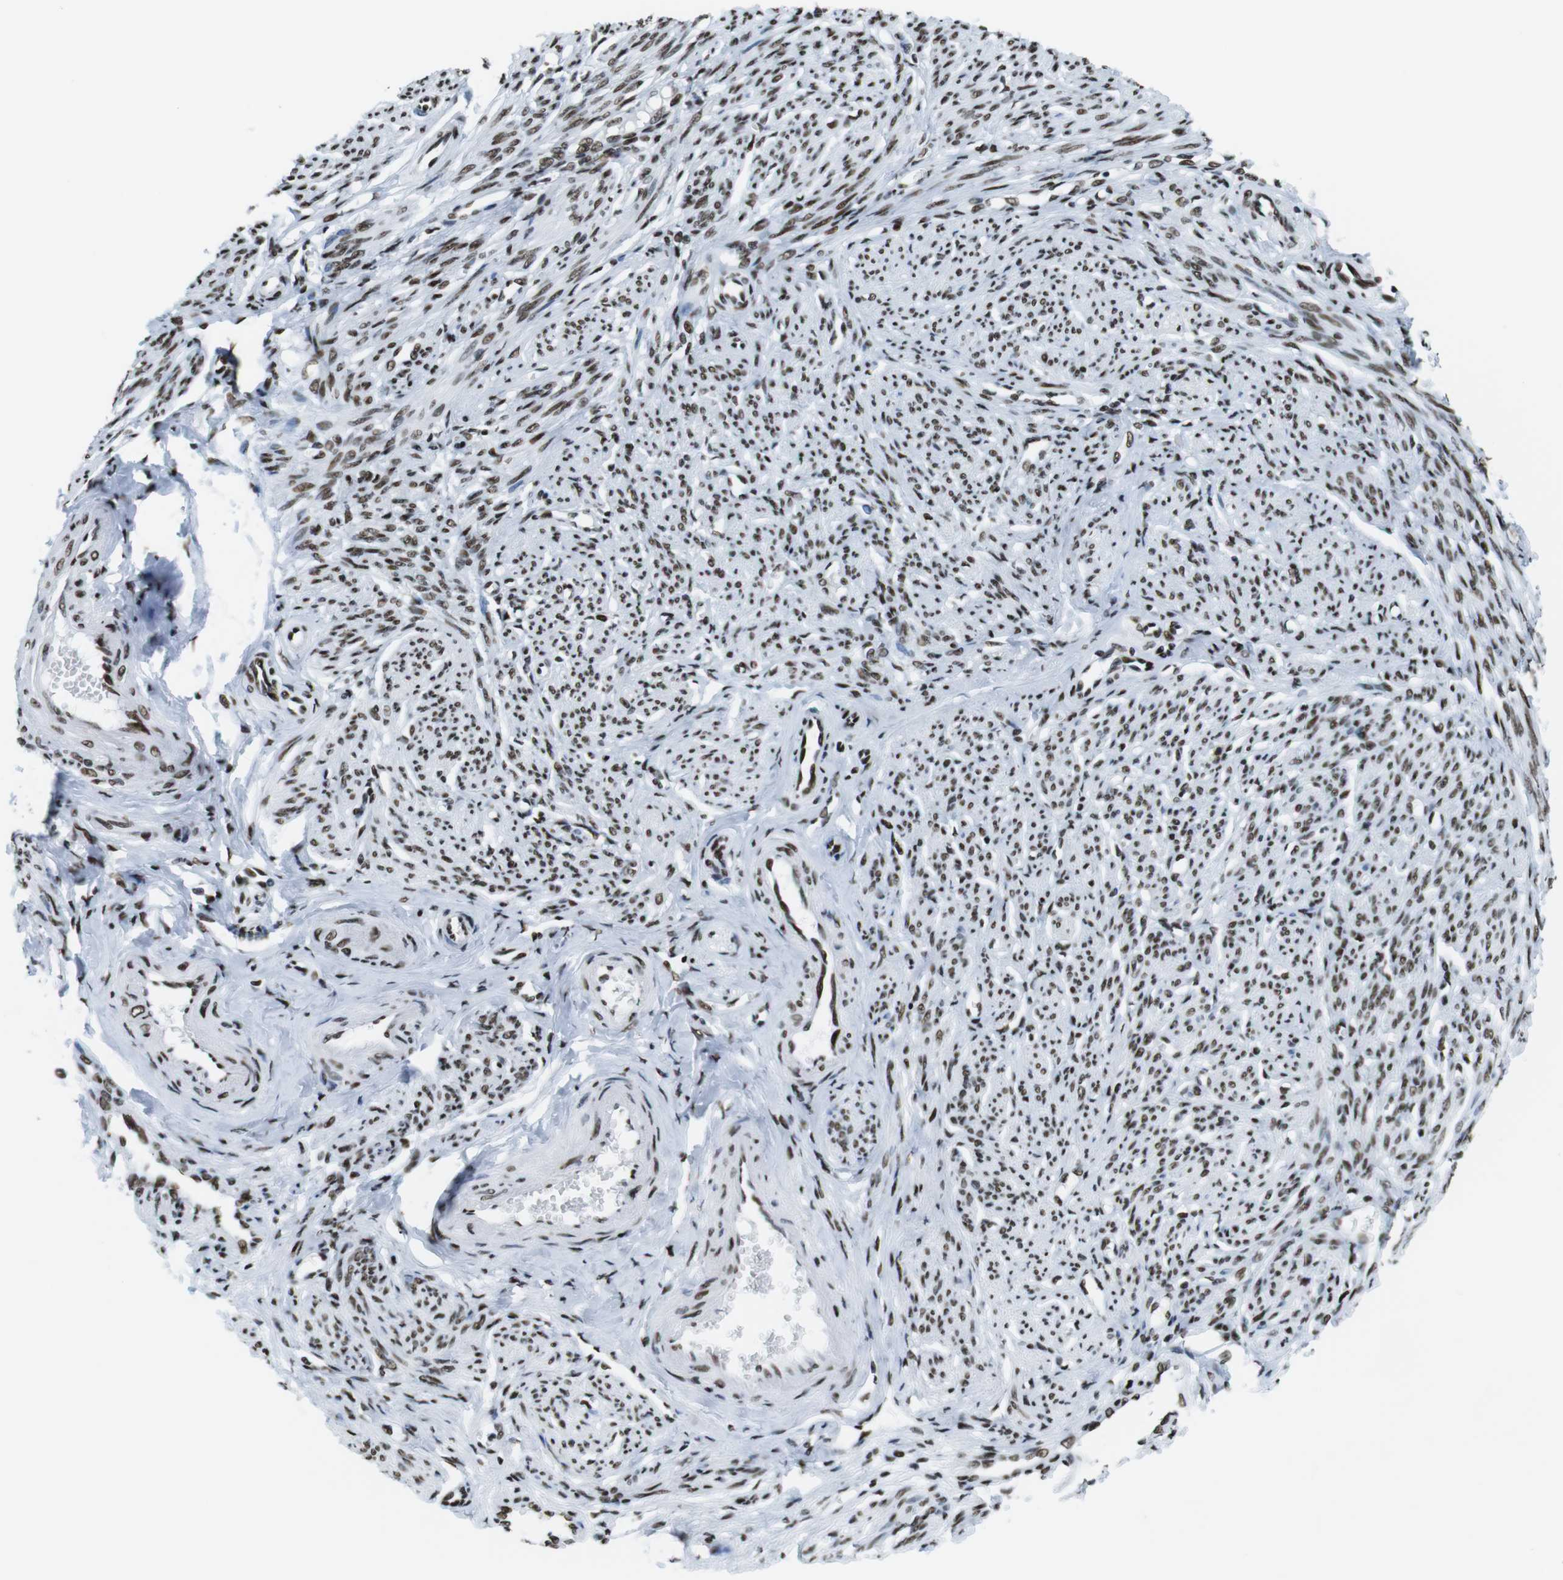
{"staining": {"intensity": "moderate", "quantity": ">75%", "location": "nuclear"}, "tissue": "smooth muscle", "cell_type": "Smooth muscle cells", "image_type": "normal", "snomed": [{"axis": "morphology", "description": "Normal tissue, NOS"}, {"axis": "topography", "description": "Smooth muscle"}], "caption": "IHC photomicrograph of benign human smooth muscle stained for a protein (brown), which reveals medium levels of moderate nuclear staining in about >75% of smooth muscle cells.", "gene": "CITED2", "patient": {"sex": "female", "age": 65}}